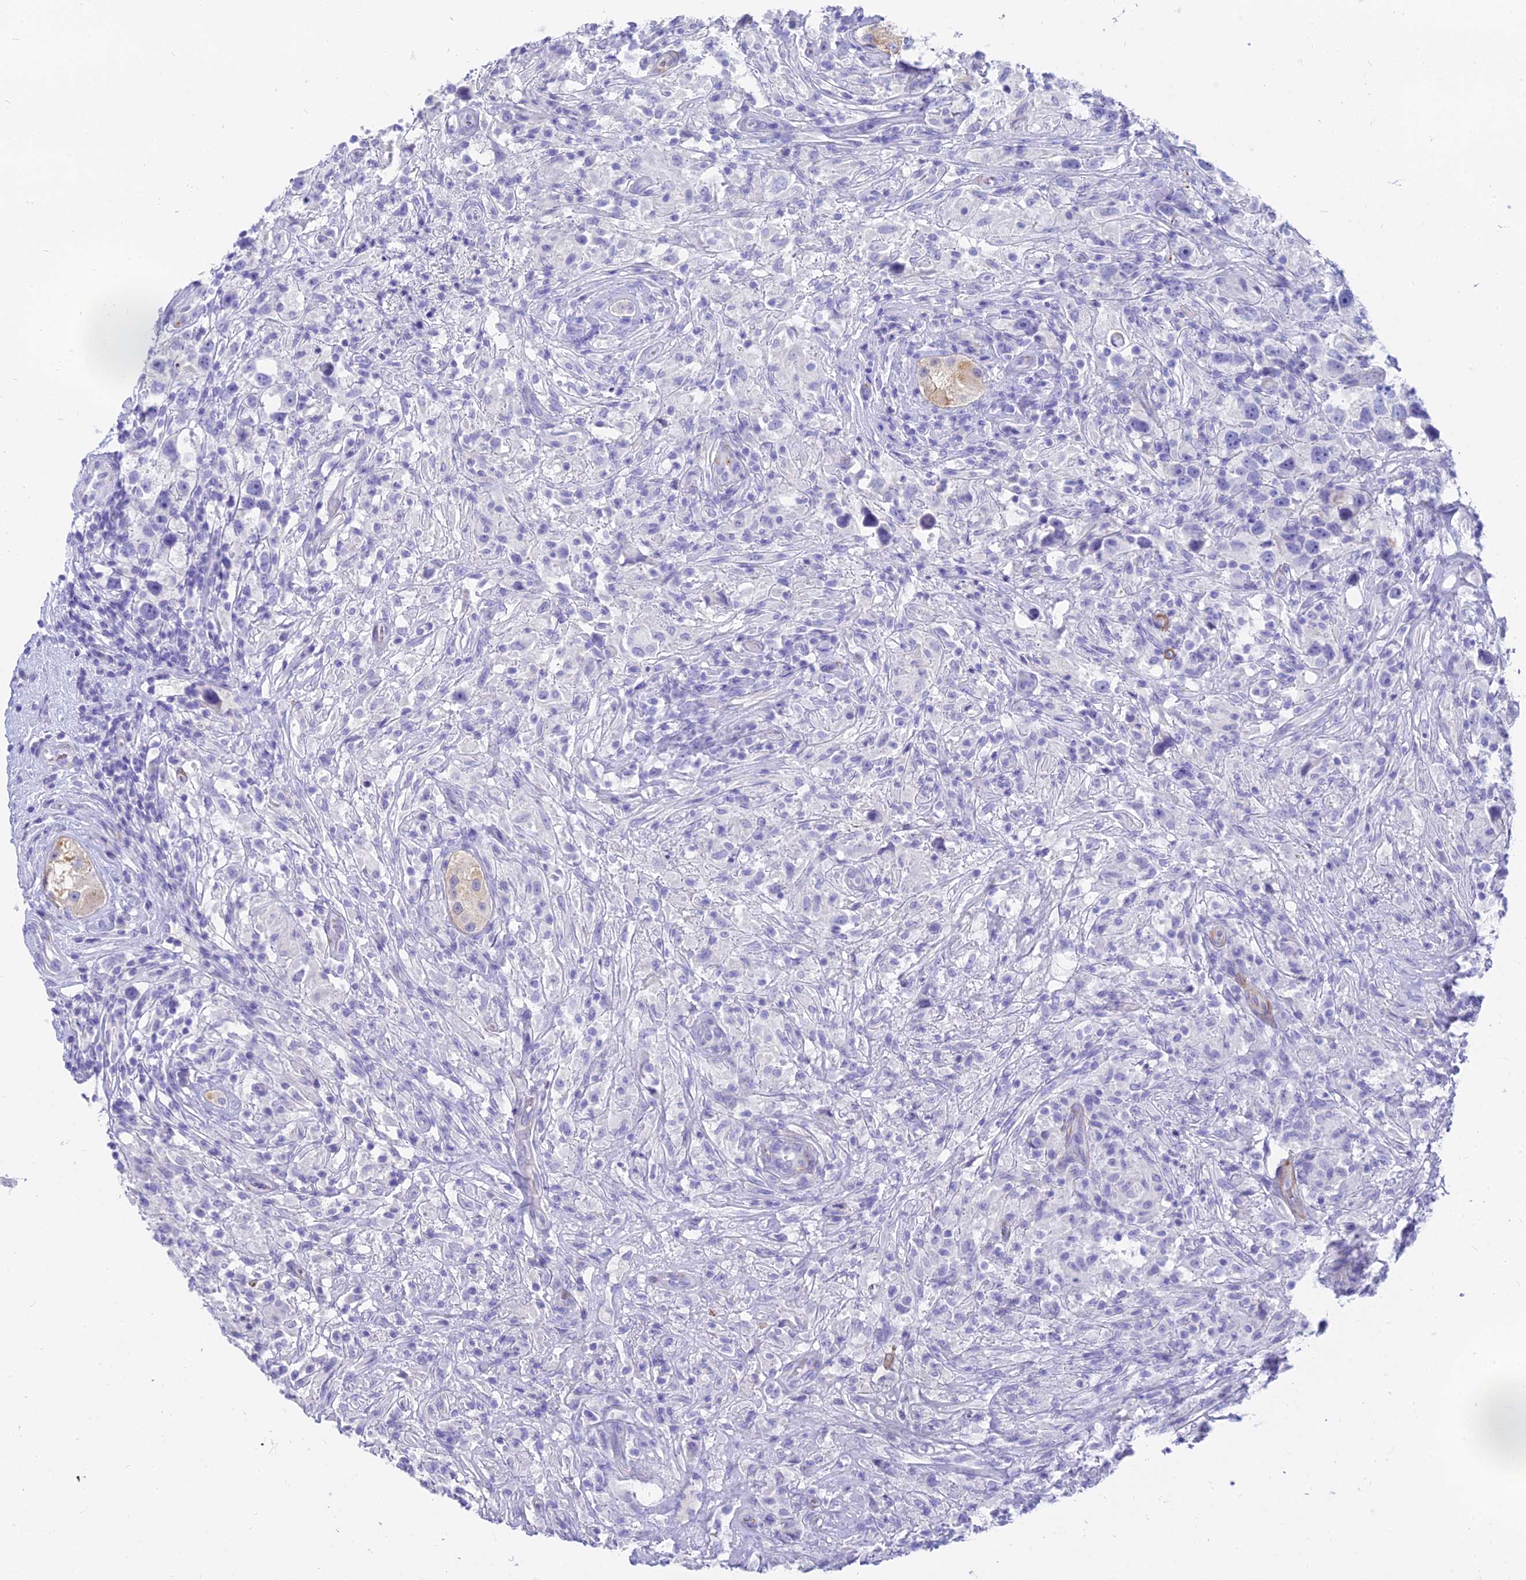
{"staining": {"intensity": "negative", "quantity": "none", "location": "none"}, "tissue": "testis cancer", "cell_type": "Tumor cells", "image_type": "cancer", "snomed": [{"axis": "morphology", "description": "Seminoma, NOS"}, {"axis": "topography", "description": "Testis"}], "caption": "Photomicrograph shows no significant protein staining in tumor cells of testis cancer (seminoma).", "gene": "SLC36A2", "patient": {"sex": "male", "age": 49}}